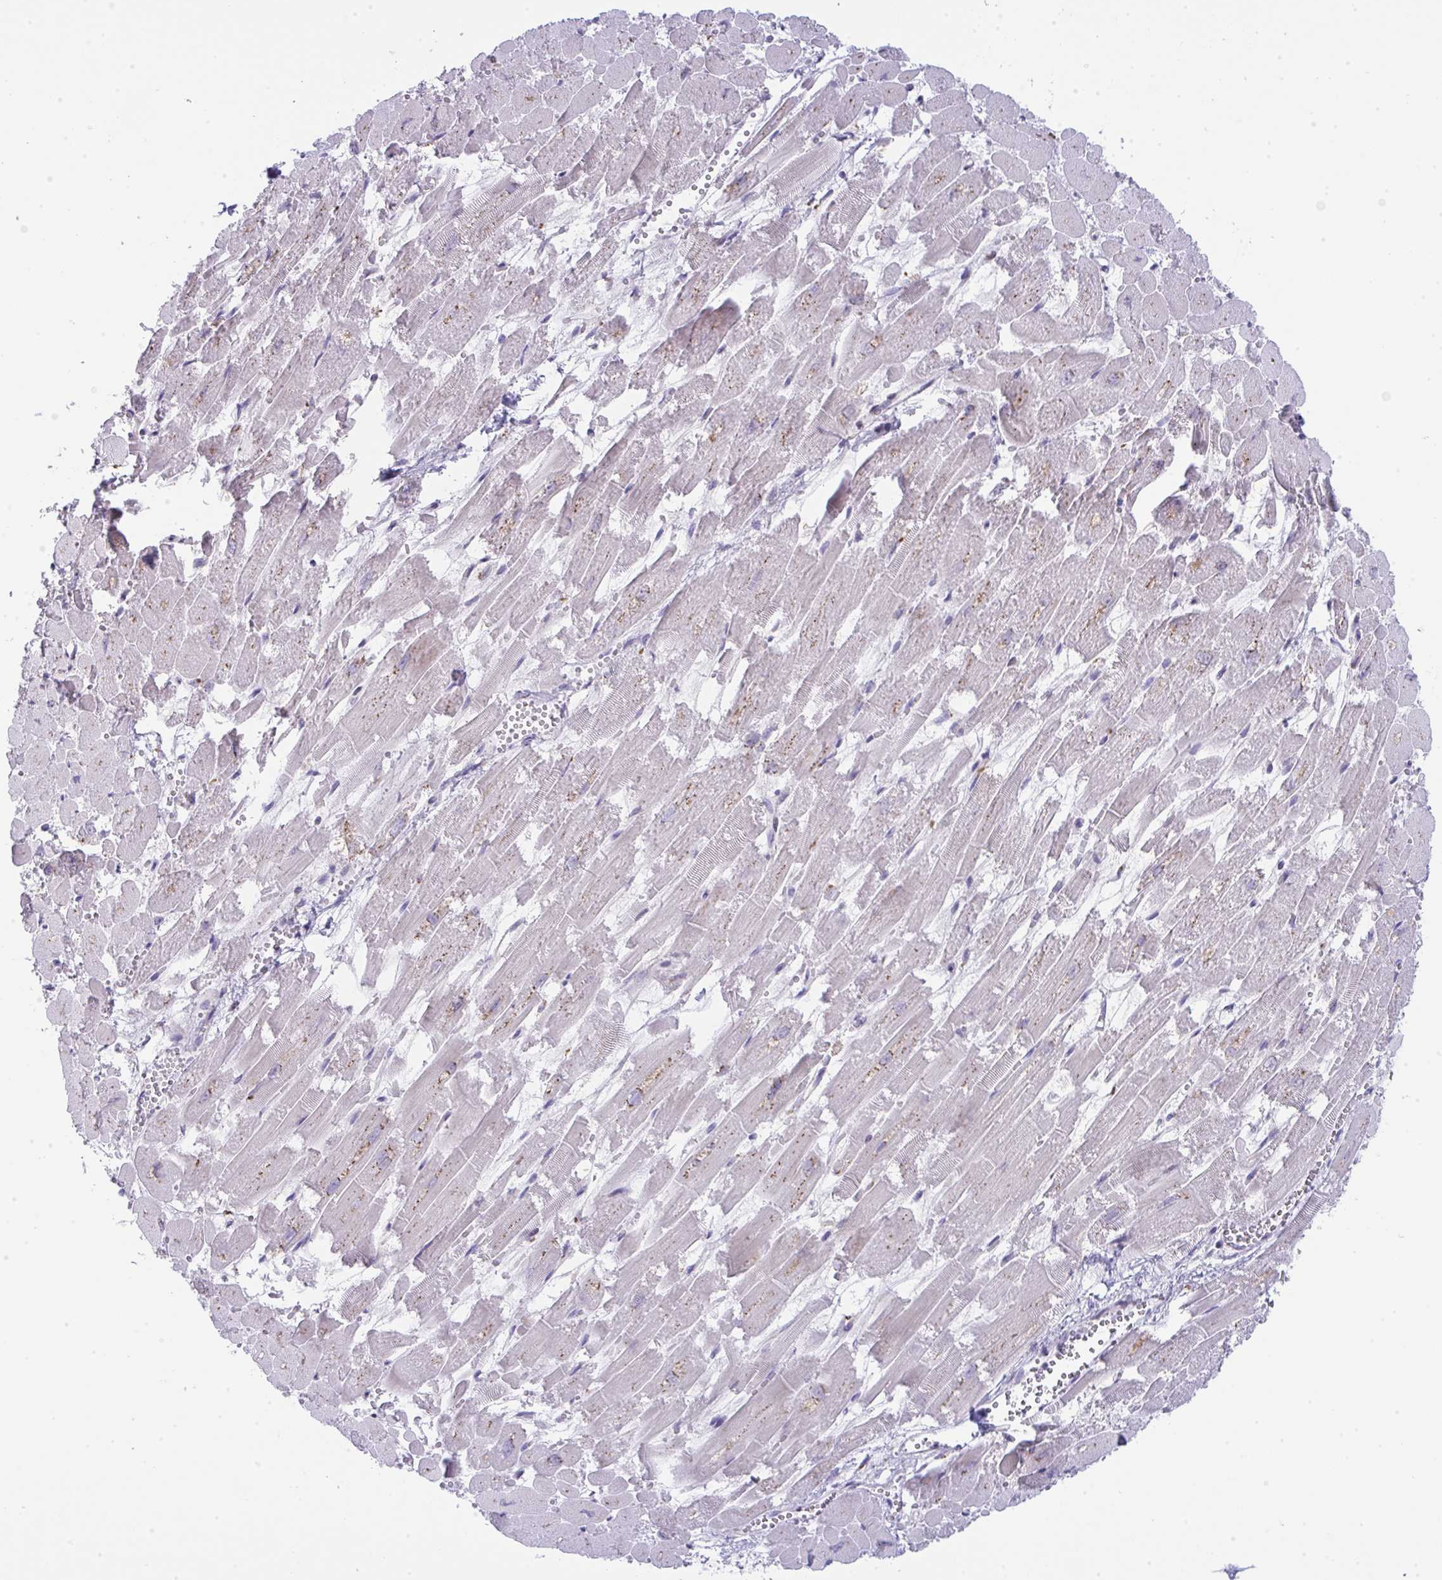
{"staining": {"intensity": "moderate", "quantity": "<25%", "location": "nuclear"}, "tissue": "heart muscle", "cell_type": "Cardiomyocytes", "image_type": "normal", "snomed": [{"axis": "morphology", "description": "Normal tissue, NOS"}, {"axis": "topography", "description": "Heart"}], "caption": "An IHC photomicrograph of normal tissue is shown. Protein staining in brown labels moderate nuclear positivity in heart muscle within cardiomyocytes.", "gene": "GALNT16", "patient": {"sex": "female", "age": 52}}